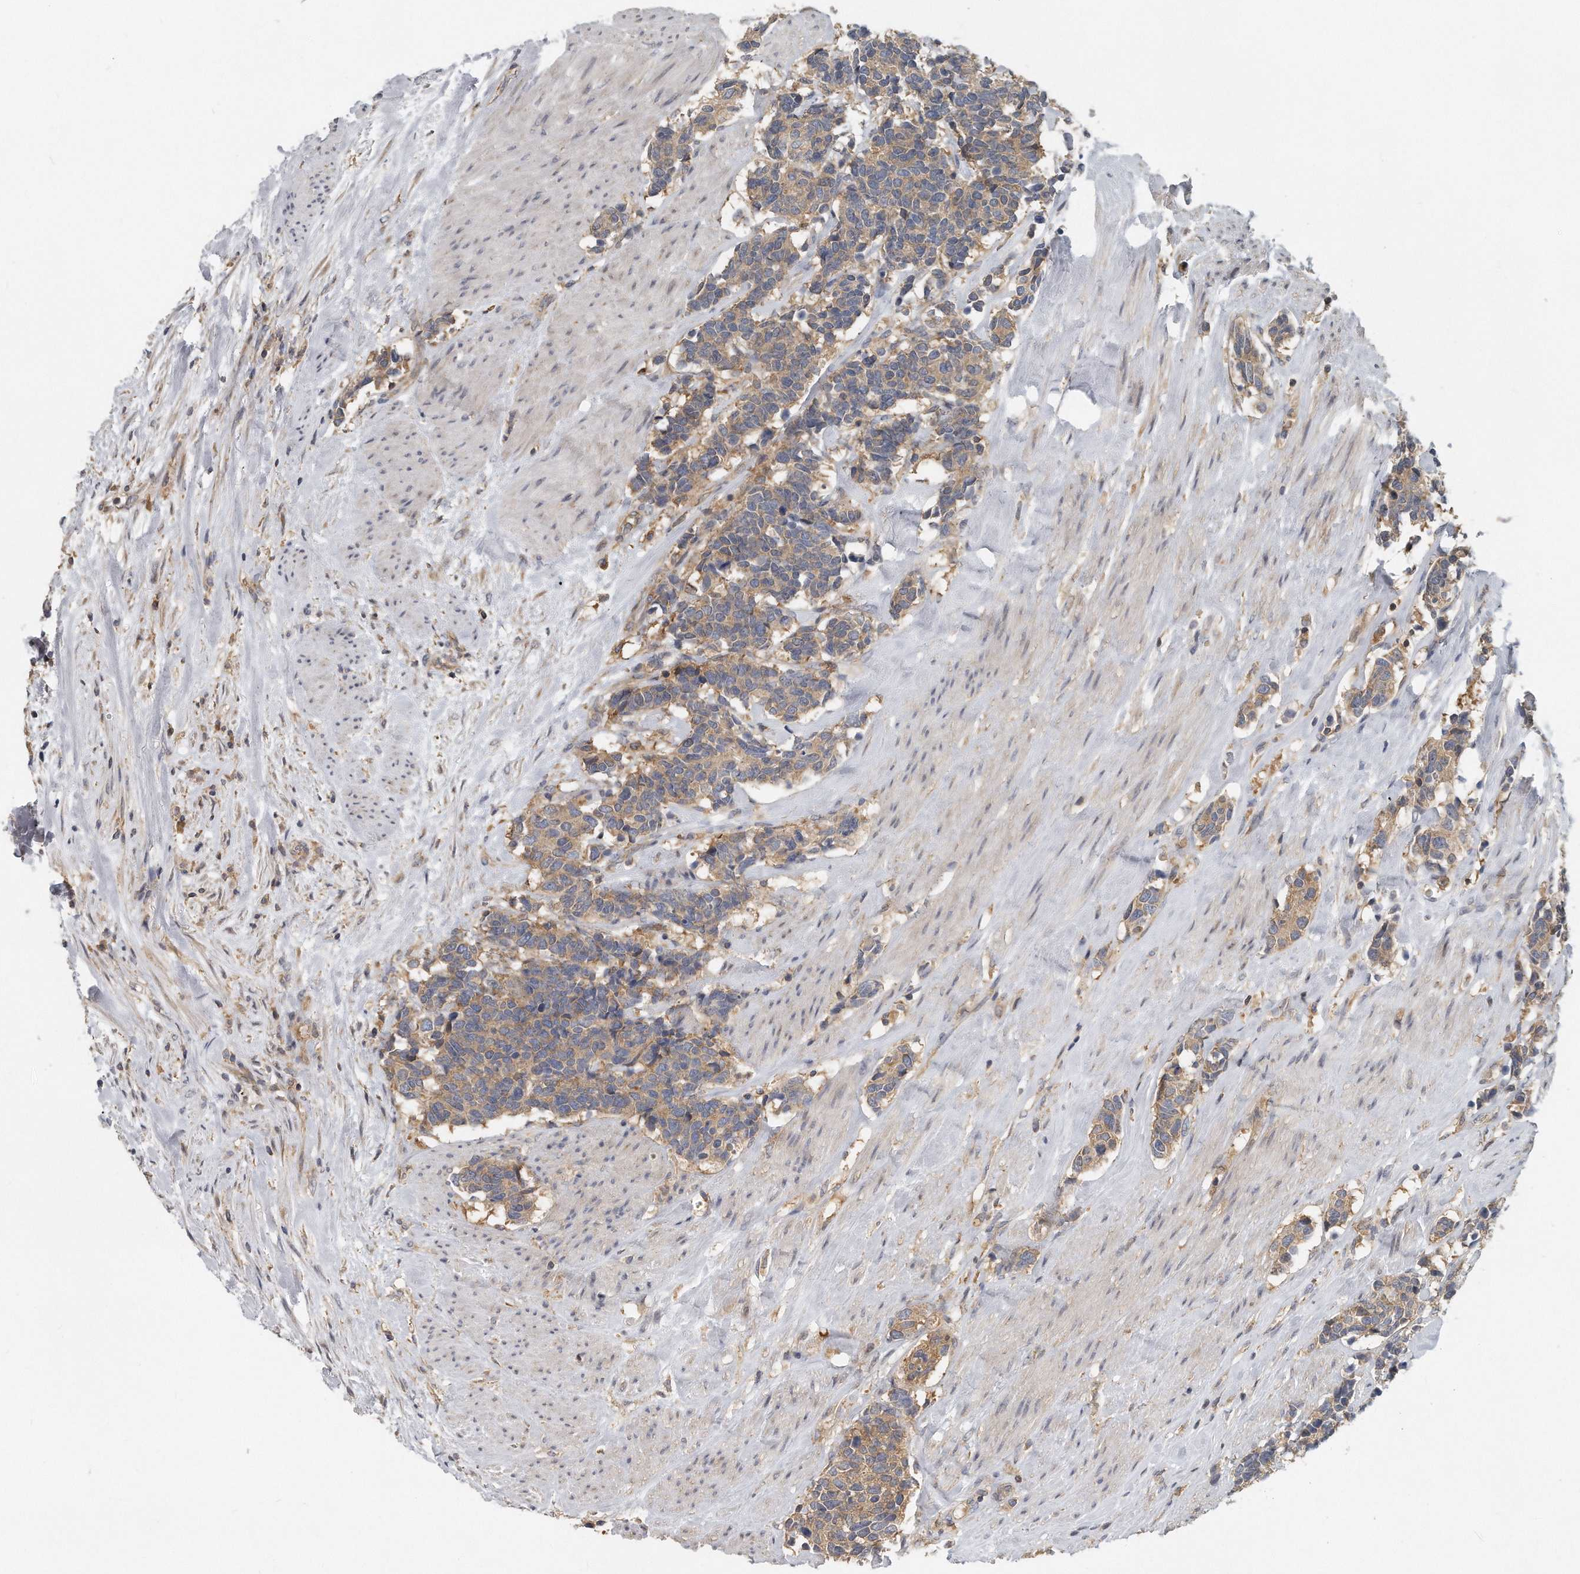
{"staining": {"intensity": "weak", "quantity": ">75%", "location": "cytoplasmic/membranous"}, "tissue": "carcinoid", "cell_type": "Tumor cells", "image_type": "cancer", "snomed": [{"axis": "morphology", "description": "Carcinoma, NOS"}, {"axis": "morphology", "description": "Carcinoid, malignant, NOS"}, {"axis": "topography", "description": "Urinary bladder"}], "caption": "Human carcinoid stained for a protein (brown) exhibits weak cytoplasmic/membranous positive positivity in about >75% of tumor cells.", "gene": "EIF3I", "patient": {"sex": "male", "age": 57}}